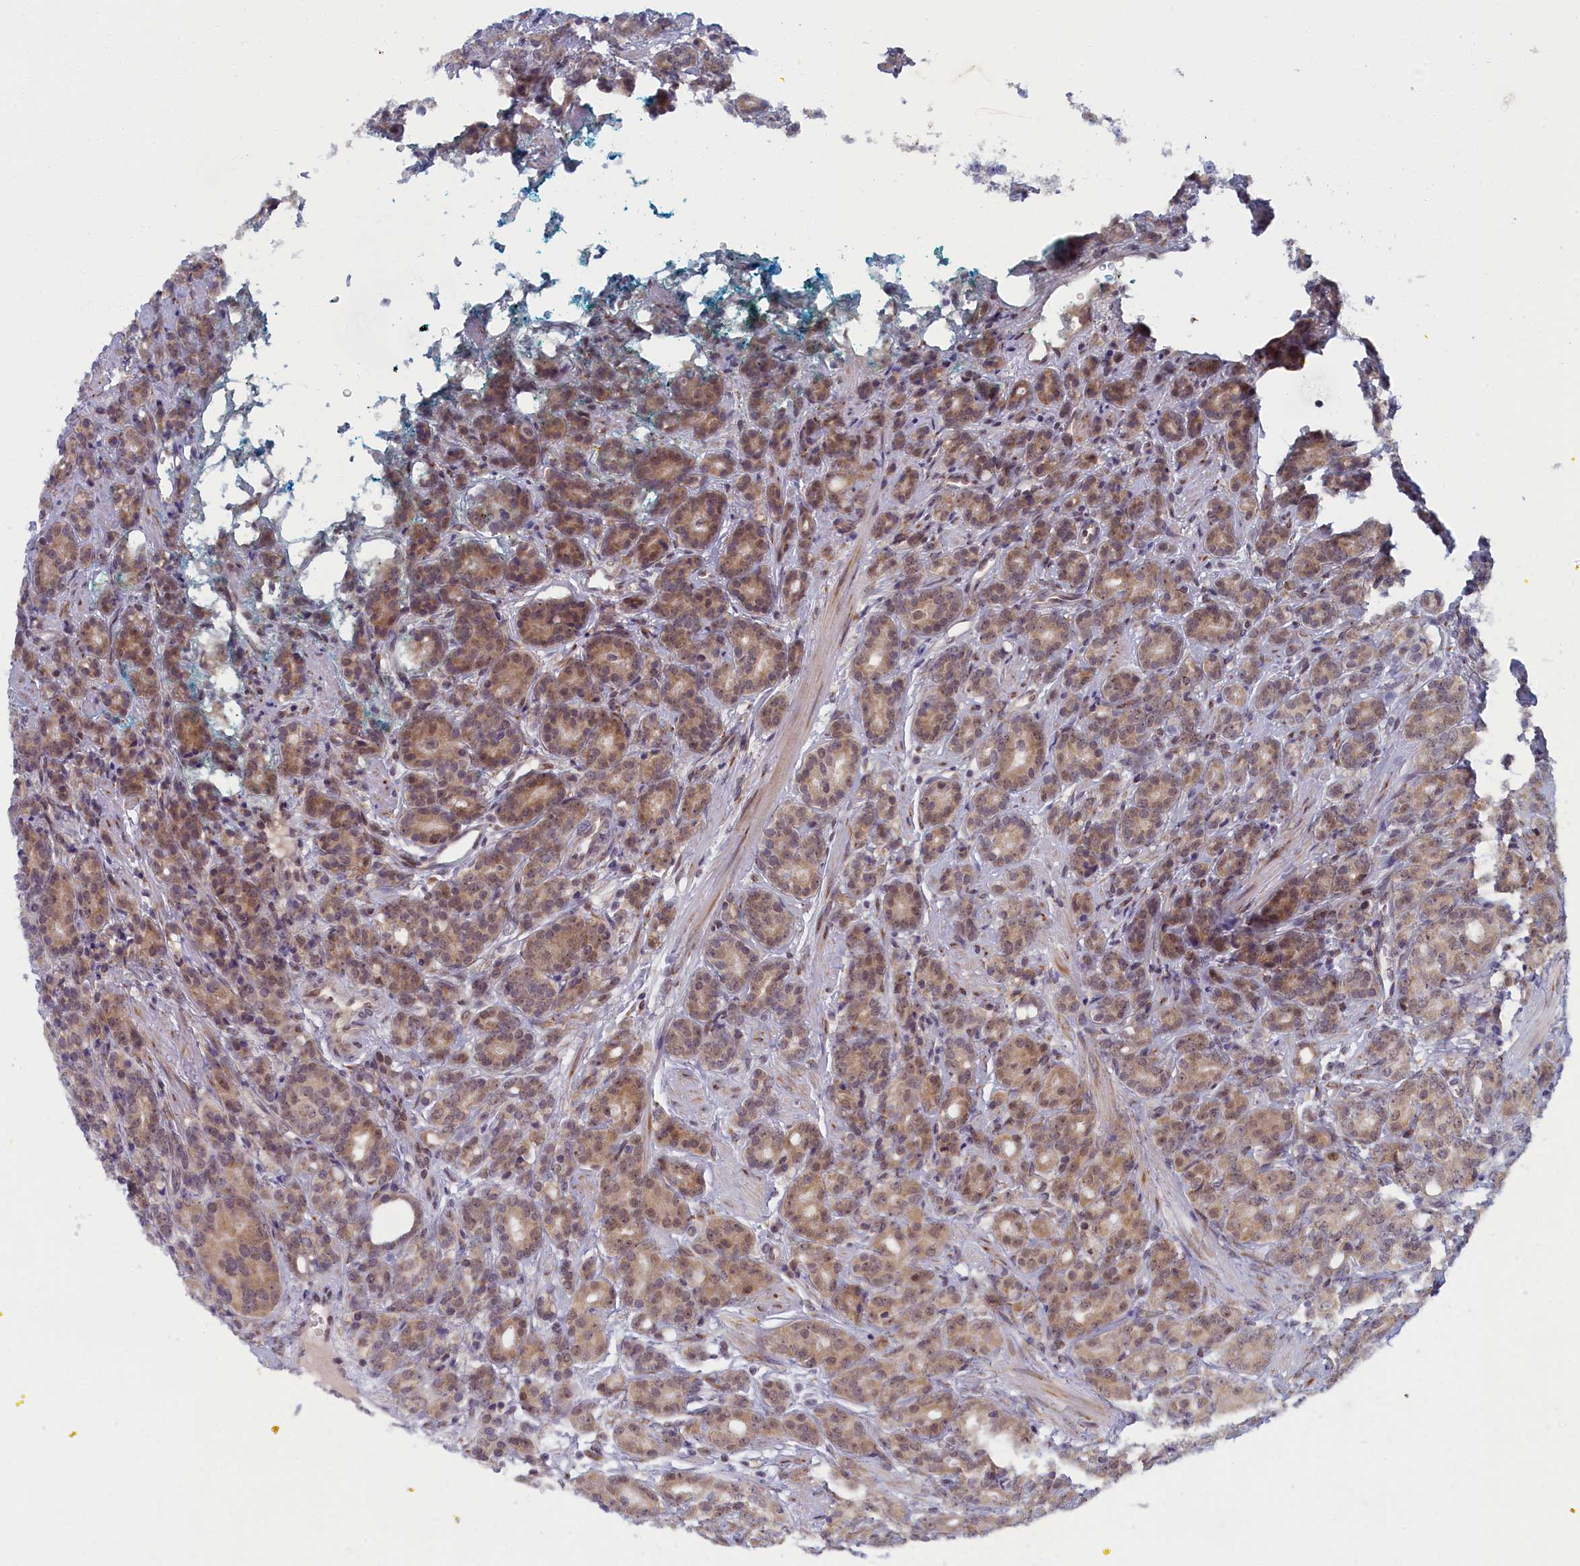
{"staining": {"intensity": "moderate", "quantity": "25%-75%", "location": "cytoplasmic/membranous,nuclear"}, "tissue": "prostate cancer", "cell_type": "Tumor cells", "image_type": "cancer", "snomed": [{"axis": "morphology", "description": "Adenocarcinoma, High grade"}, {"axis": "topography", "description": "Prostate"}], "caption": "High-magnification brightfield microscopy of prostate adenocarcinoma (high-grade) stained with DAB (brown) and counterstained with hematoxylin (blue). tumor cells exhibit moderate cytoplasmic/membranous and nuclear staining is identified in about25%-75% of cells.", "gene": "DNAJC17", "patient": {"sex": "male", "age": 62}}